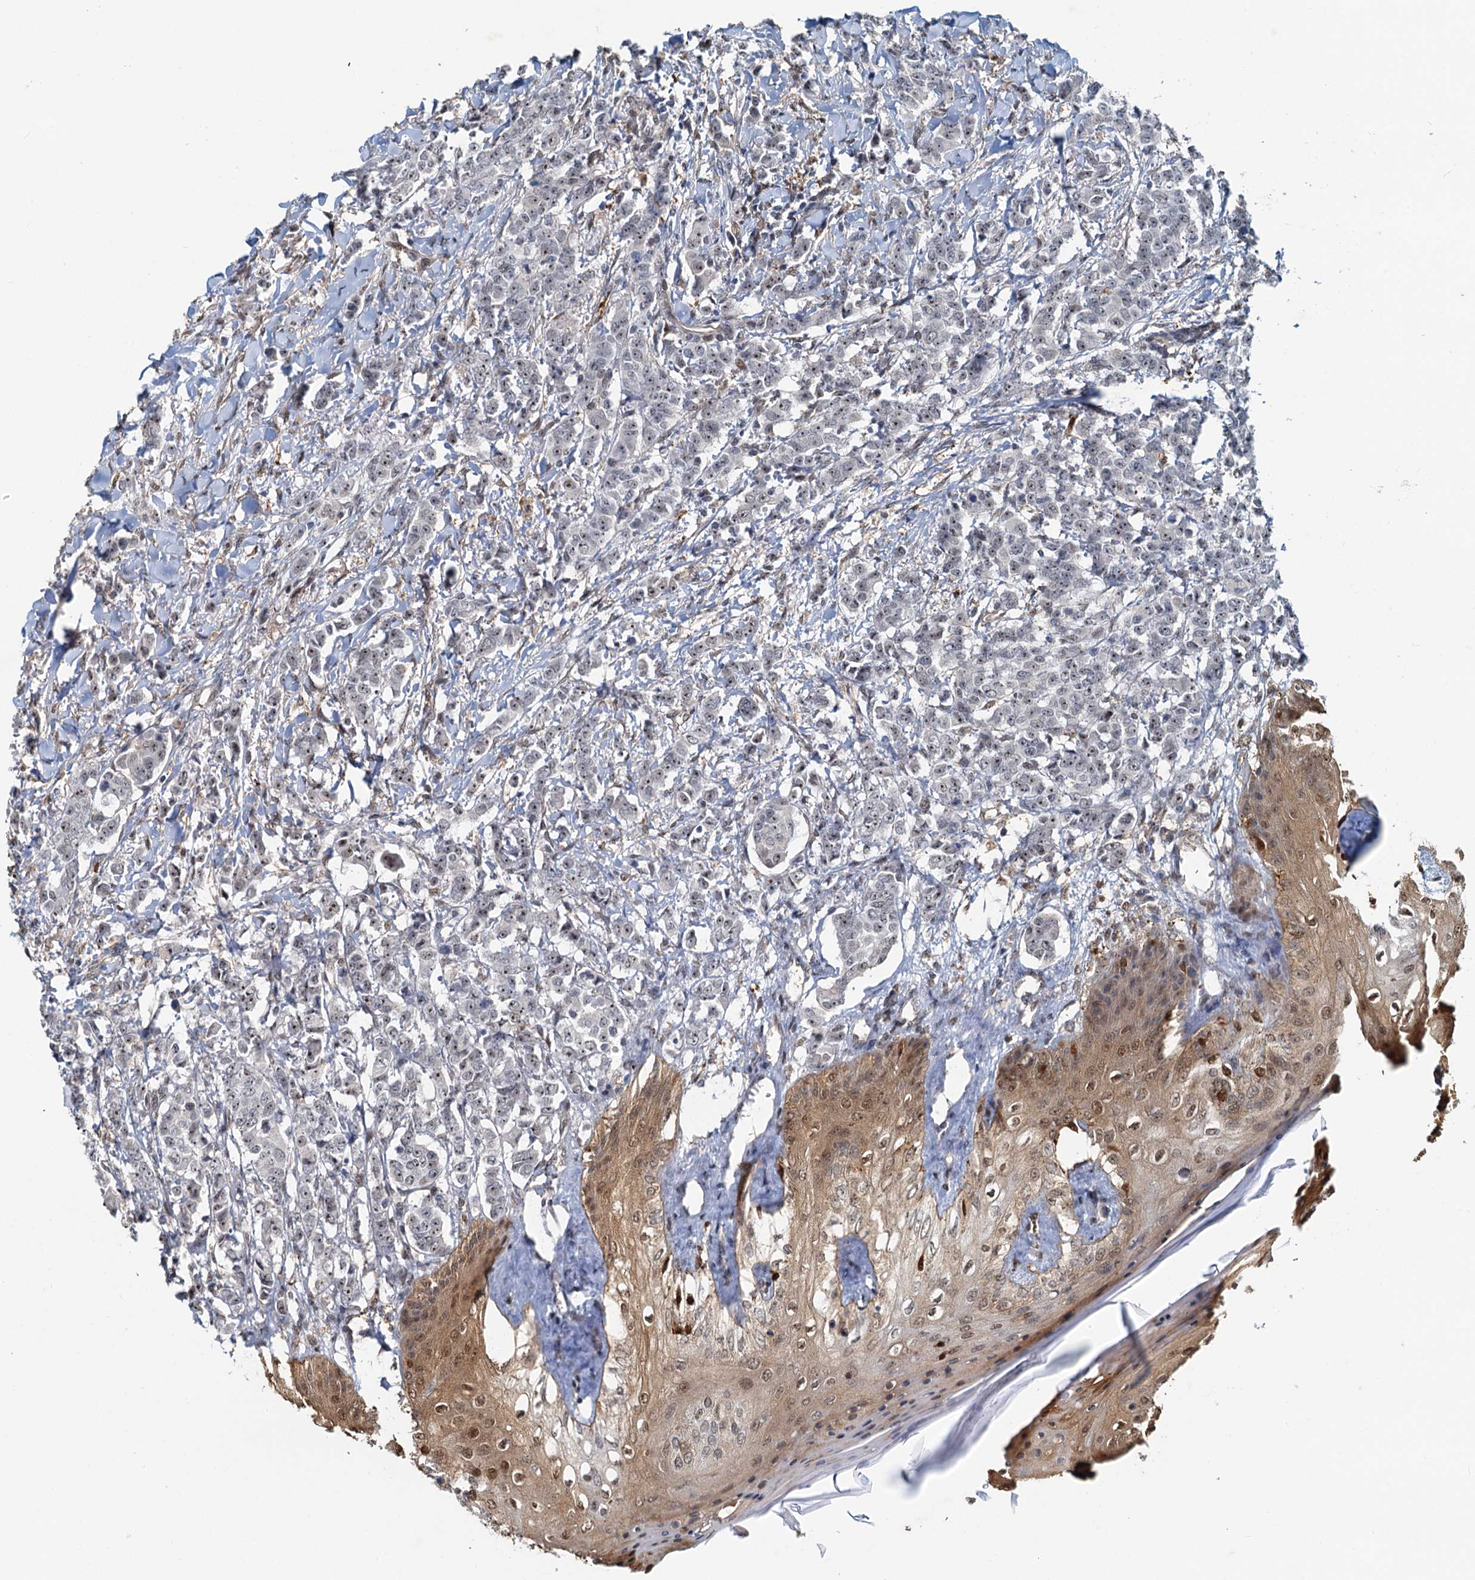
{"staining": {"intensity": "weak", "quantity": "25%-75%", "location": "nuclear"}, "tissue": "breast cancer", "cell_type": "Tumor cells", "image_type": "cancer", "snomed": [{"axis": "morphology", "description": "Duct carcinoma"}, {"axis": "topography", "description": "Breast"}], "caption": "The photomicrograph reveals staining of breast invasive ductal carcinoma, revealing weak nuclear protein staining (brown color) within tumor cells.", "gene": "SPINDOC", "patient": {"sex": "female", "age": 40}}